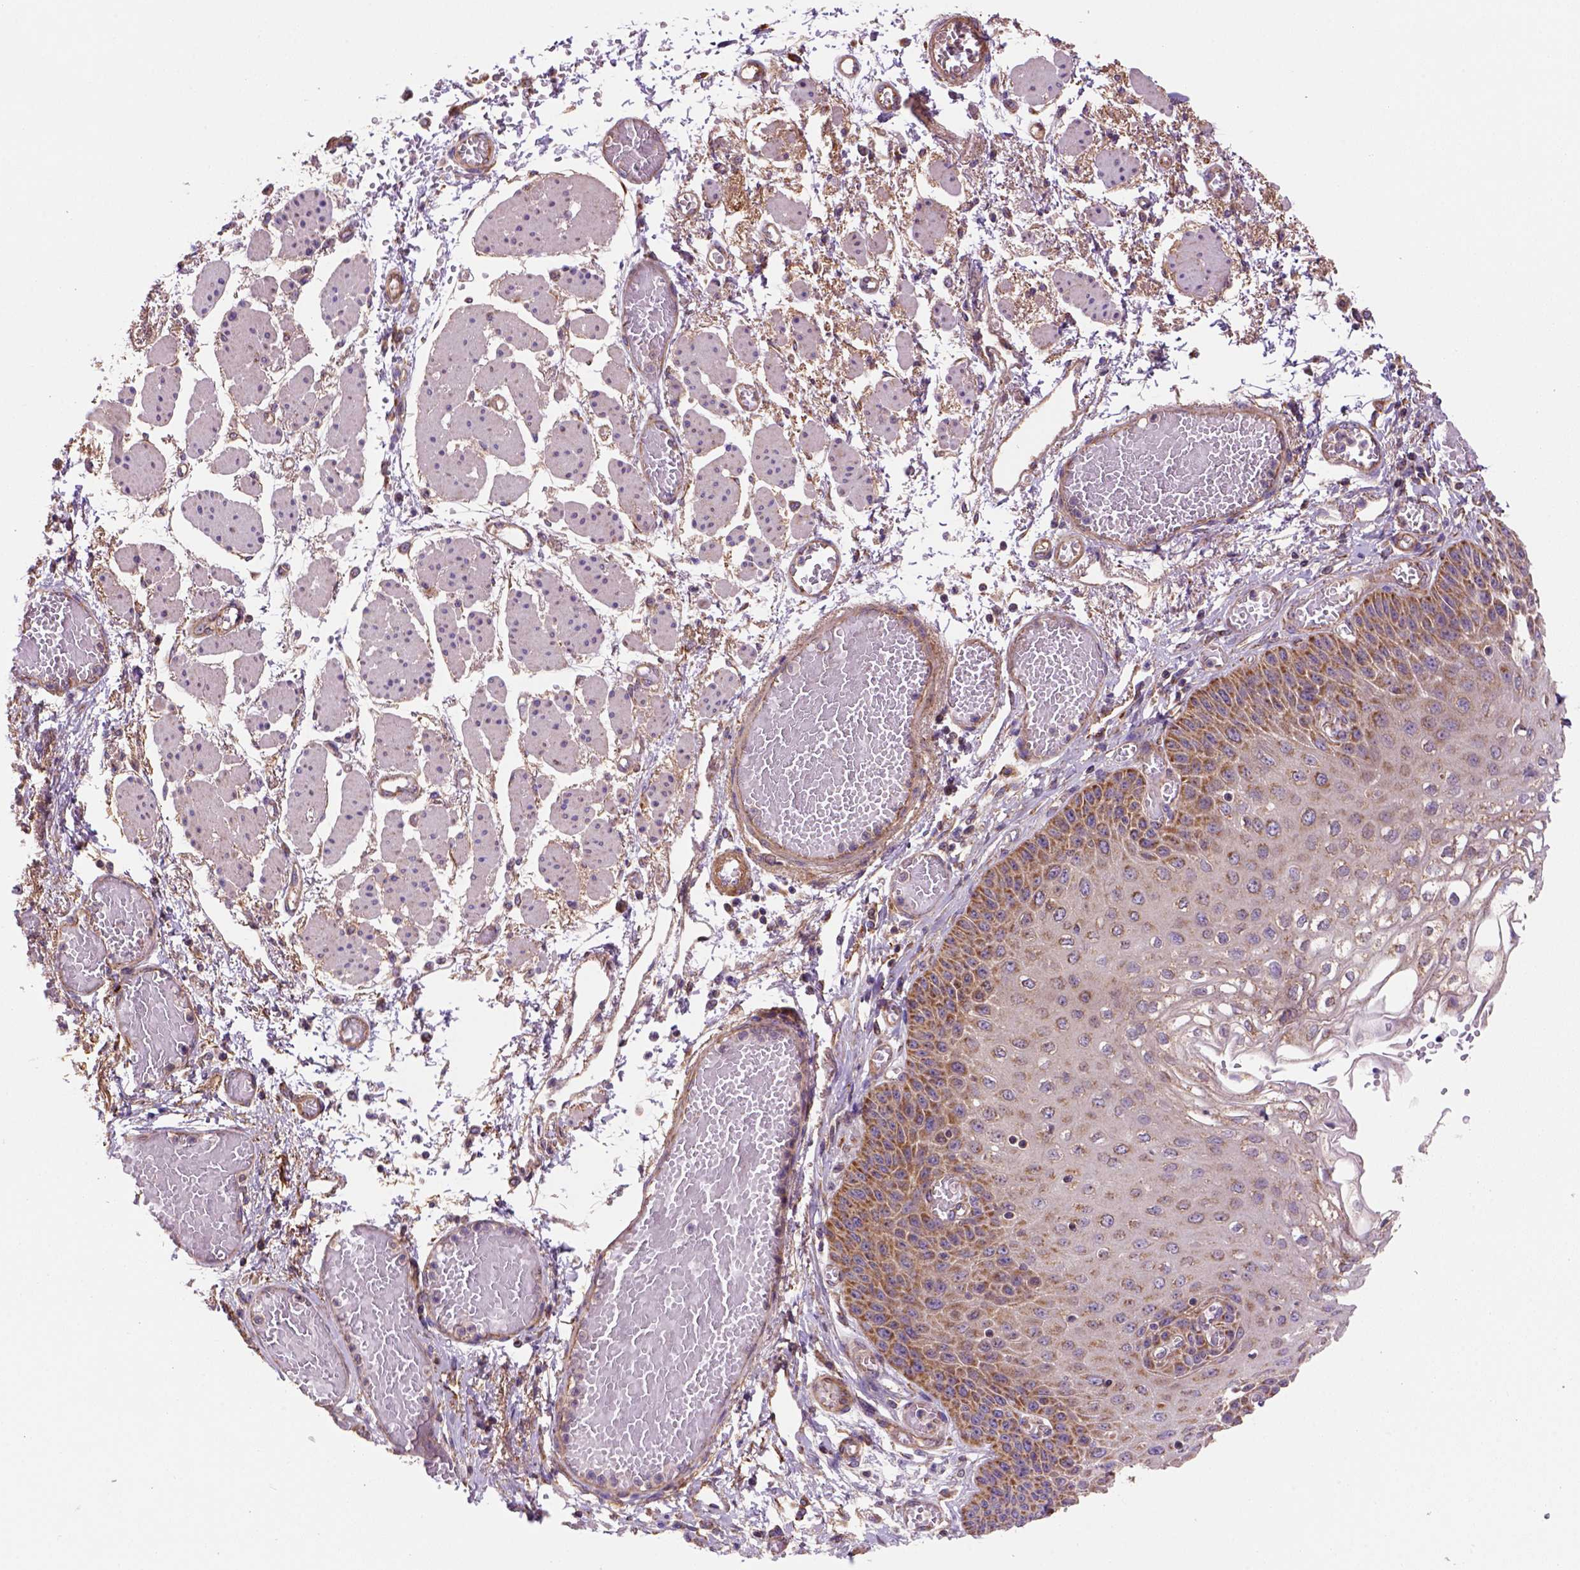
{"staining": {"intensity": "moderate", "quantity": "25%-75%", "location": "cytoplasmic/membranous"}, "tissue": "esophagus", "cell_type": "Squamous epithelial cells", "image_type": "normal", "snomed": [{"axis": "morphology", "description": "Normal tissue, NOS"}, {"axis": "morphology", "description": "Adenocarcinoma, NOS"}, {"axis": "topography", "description": "Esophagus"}], "caption": "The photomicrograph shows immunohistochemical staining of normal esophagus. There is moderate cytoplasmic/membranous positivity is appreciated in about 25%-75% of squamous epithelial cells. The staining is performed using DAB (3,3'-diaminobenzidine) brown chromogen to label protein expression. The nuclei are counter-stained blue using hematoxylin.", "gene": "WARS2", "patient": {"sex": "male", "age": 81}}